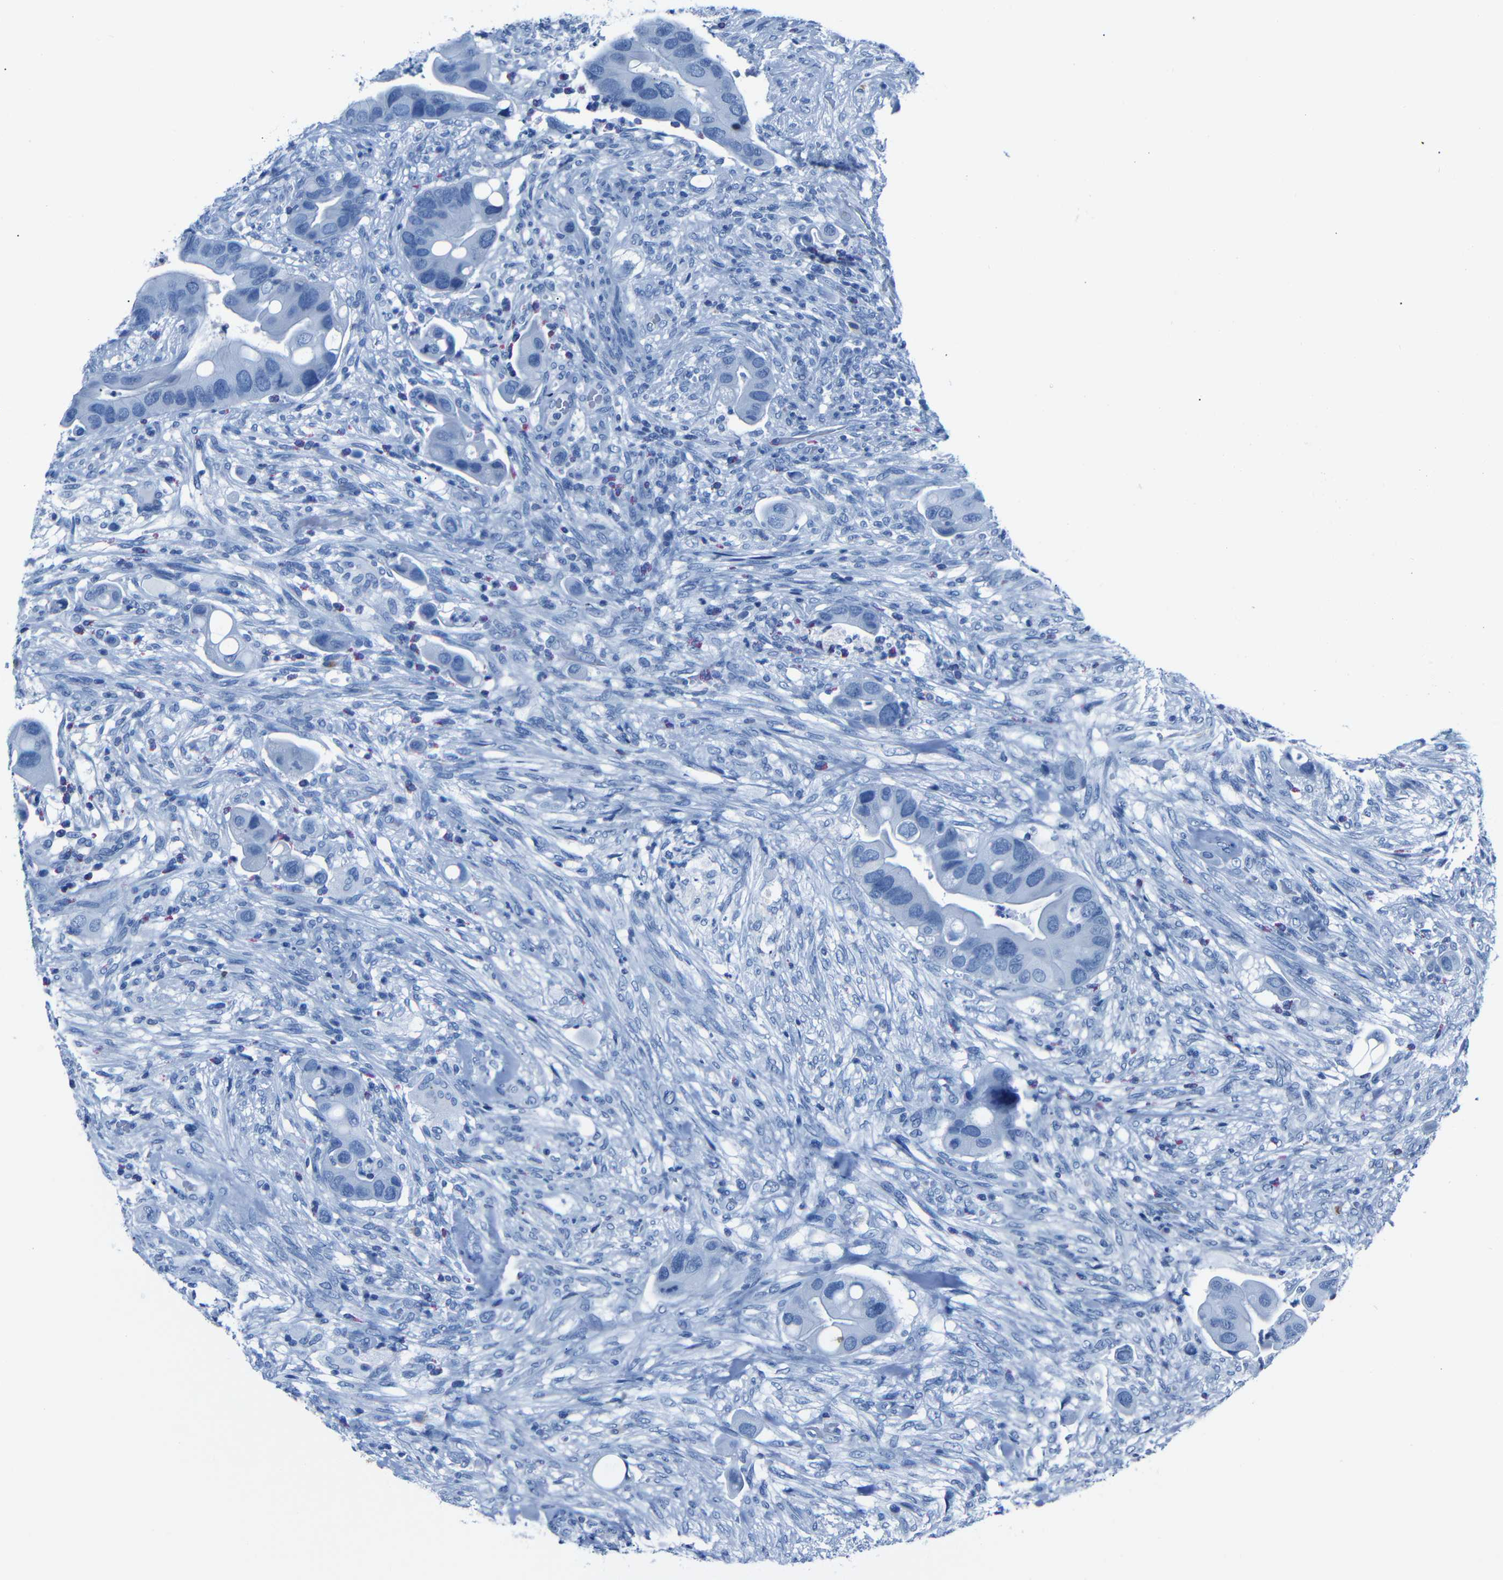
{"staining": {"intensity": "negative", "quantity": "none", "location": "none"}, "tissue": "colorectal cancer", "cell_type": "Tumor cells", "image_type": "cancer", "snomed": [{"axis": "morphology", "description": "Adenocarcinoma, NOS"}, {"axis": "topography", "description": "Rectum"}], "caption": "A high-resolution histopathology image shows immunohistochemistry staining of colorectal cancer (adenocarcinoma), which reveals no significant expression in tumor cells.", "gene": "CLDN11", "patient": {"sex": "female", "age": 57}}